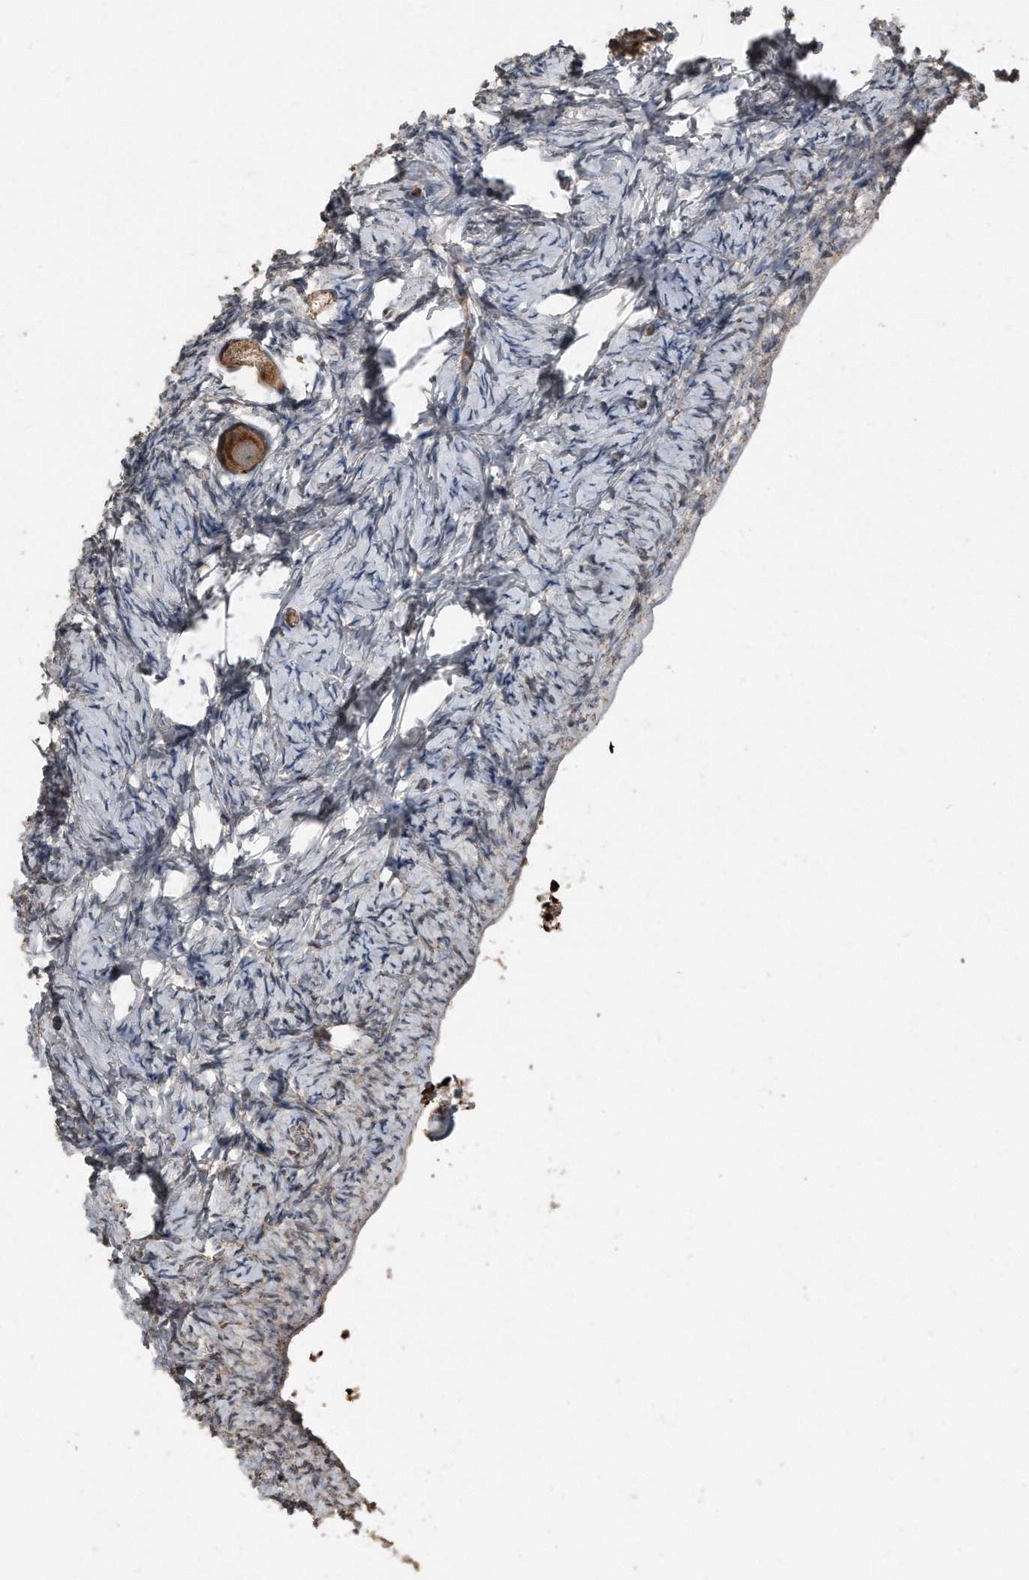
{"staining": {"intensity": "moderate", "quantity": ">75%", "location": "cytoplasmic/membranous"}, "tissue": "ovary", "cell_type": "Follicle cells", "image_type": "normal", "snomed": [{"axis": "morphology", "description": "Normal tissue, NOS"}, {"axis": "topography", "description": "Ovary"}], "caption": "Immunohistochemical staining of normal ovary demonstrates medium levels of moderate cytoplasmic/membranous expression in approximately >75% of follicle cells.", "gene": "ANKRD10", "patient": {"sex": "female", "age": 27}}